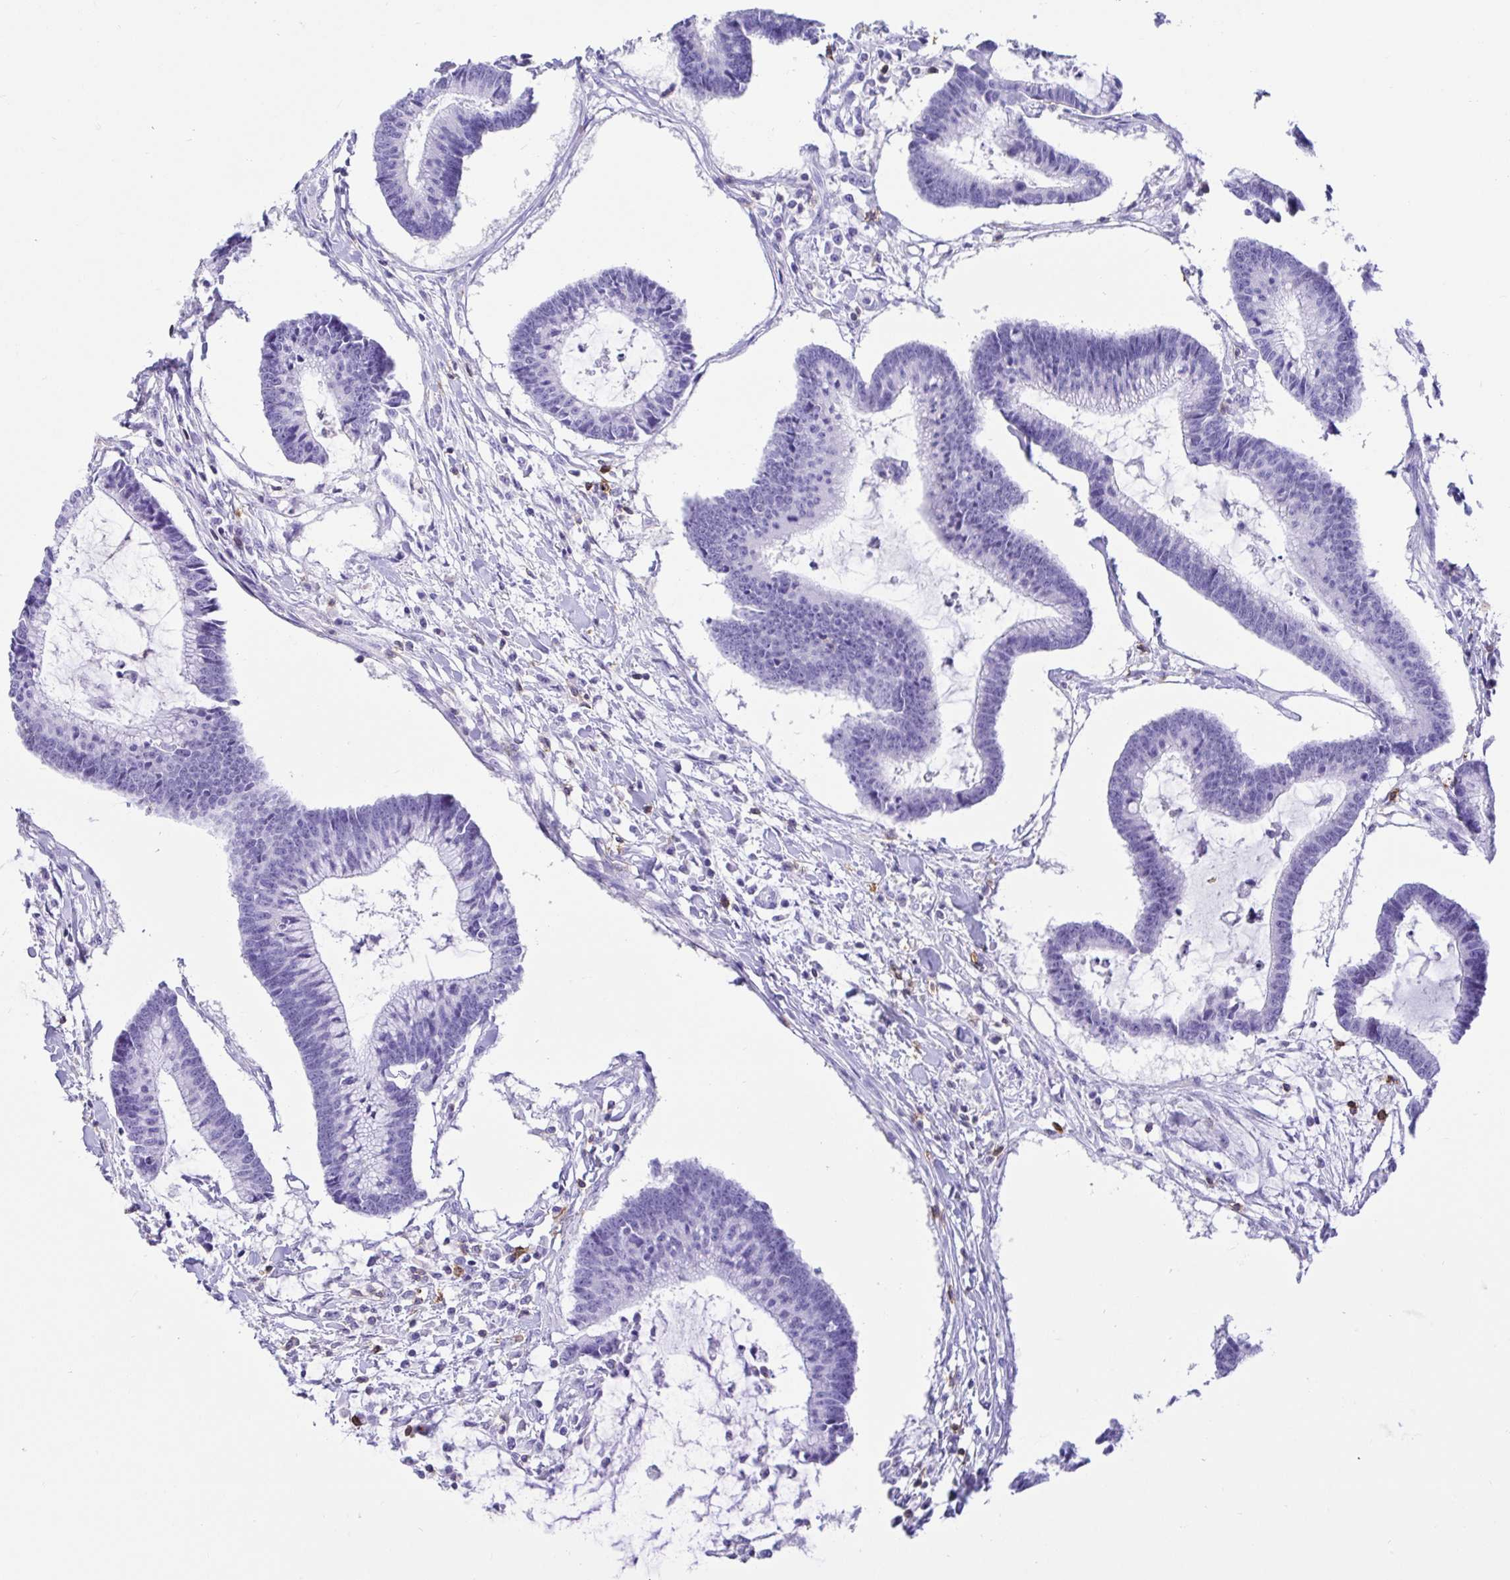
{"staining": {"intensity": "negative", "quantity": "none", "location": "none"}, "tissue": "colorectal cancer", "cell_type": "Tumor cells", "image_type": "cancer", "snomed": [{"axis": "morphology", "description": "Adenocarcinoma, NOS"}, {"axis": "topography", "description": "Colon"}], "caption": "Tumor cells are negative for brown protein staining in colorectal cancer.", "gene": "CD5", "patient": {"sex": "female", "age": 78}}